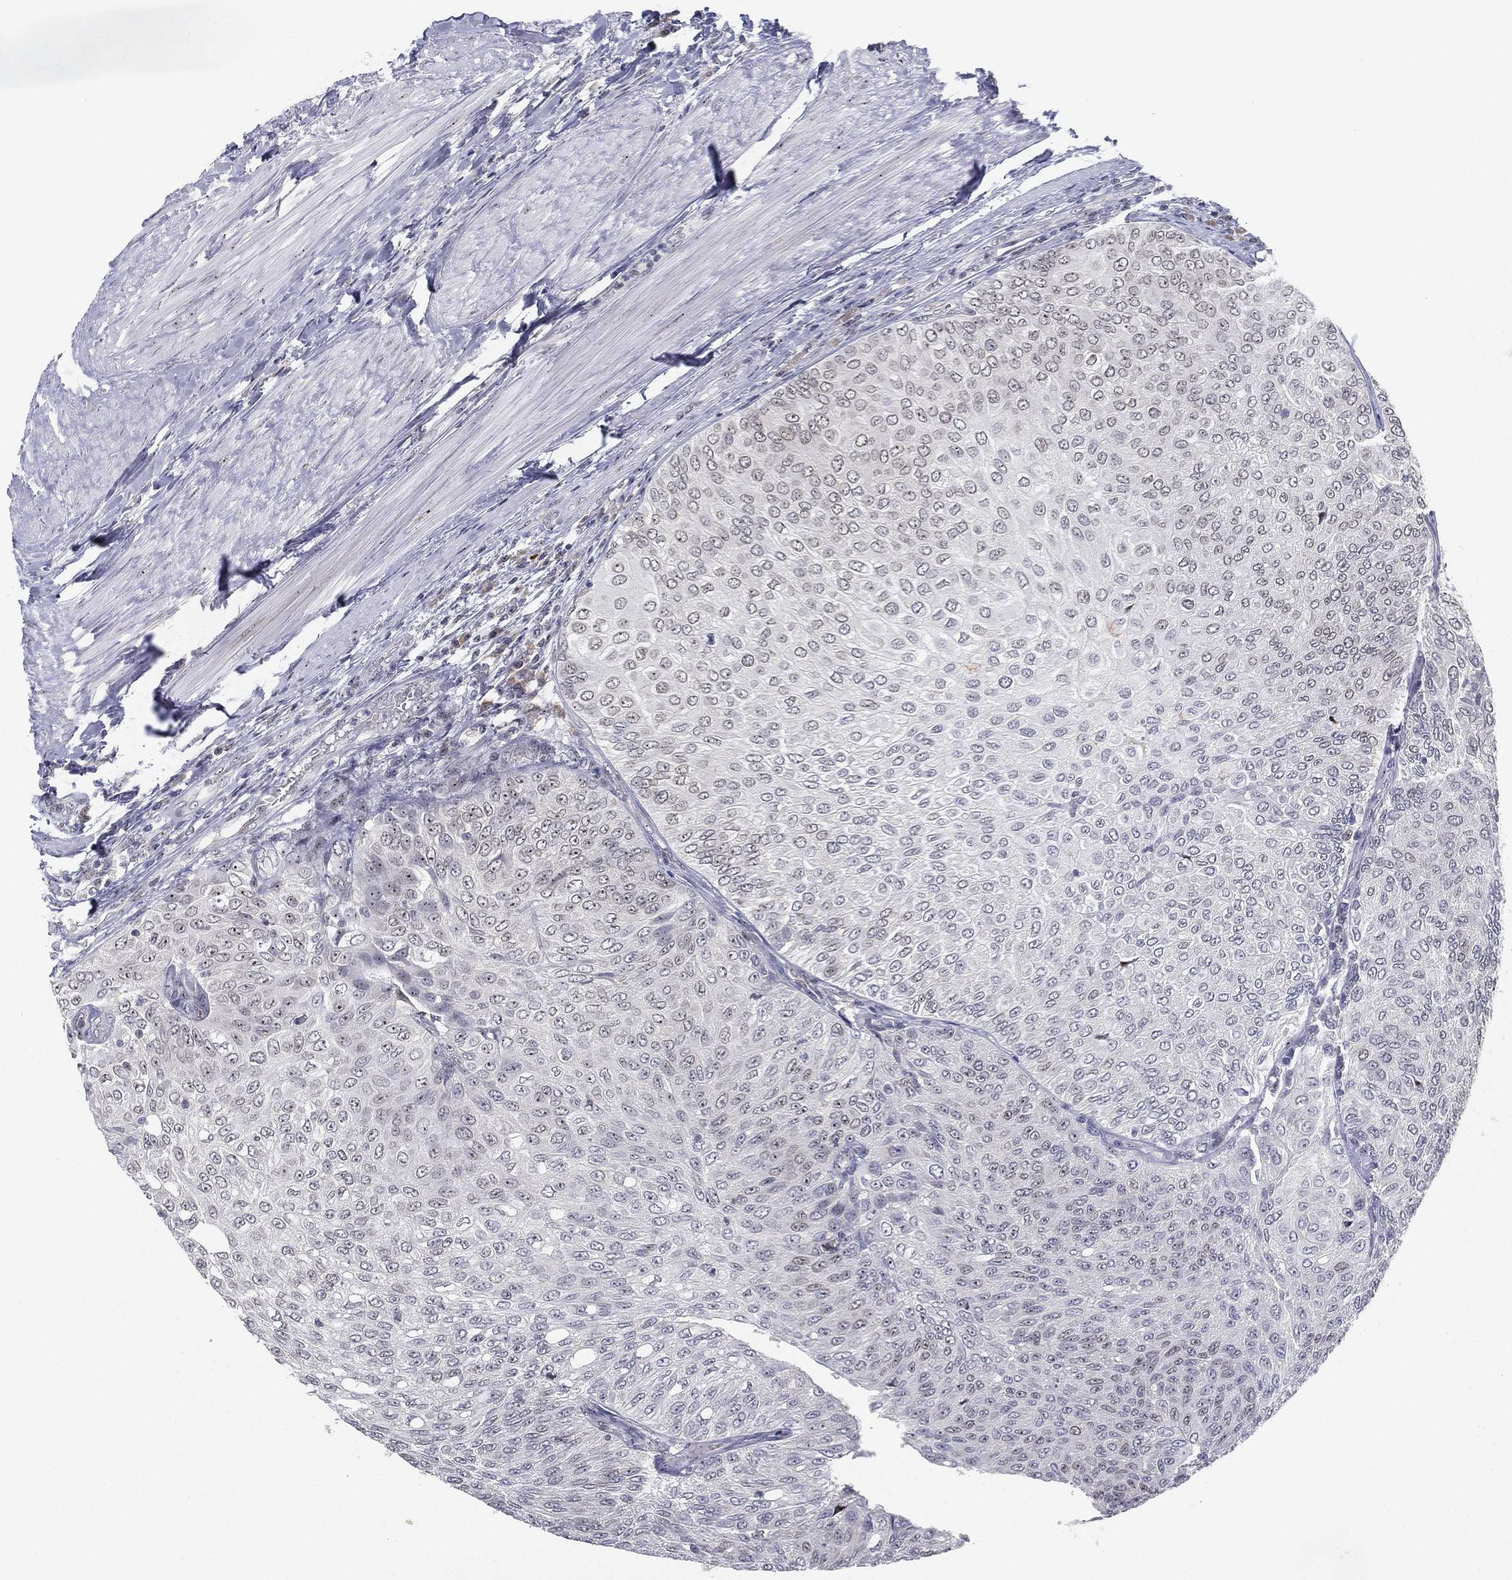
{"staining": {"intensity": "negative", "quantity": "none", "location": "none"}, "tissue": "urothelial cancer", "cell_type": "Tumor cells", "image_type": "cancer", "snomed": [{"axis": "morphology", "description": "Urothelial carcinoma, Low grade"}, {"axis": "topography", "description": "Ureter, NOS"}, {"axis": "topography", "description": "Urinary bladder"}], "caption": "DAB immunohistochemical staining of human urothelial cancer reveals no significant expression in tumor cells.", "gene": "MS4A8", "patient": {"sex": "male", "age": 78}}